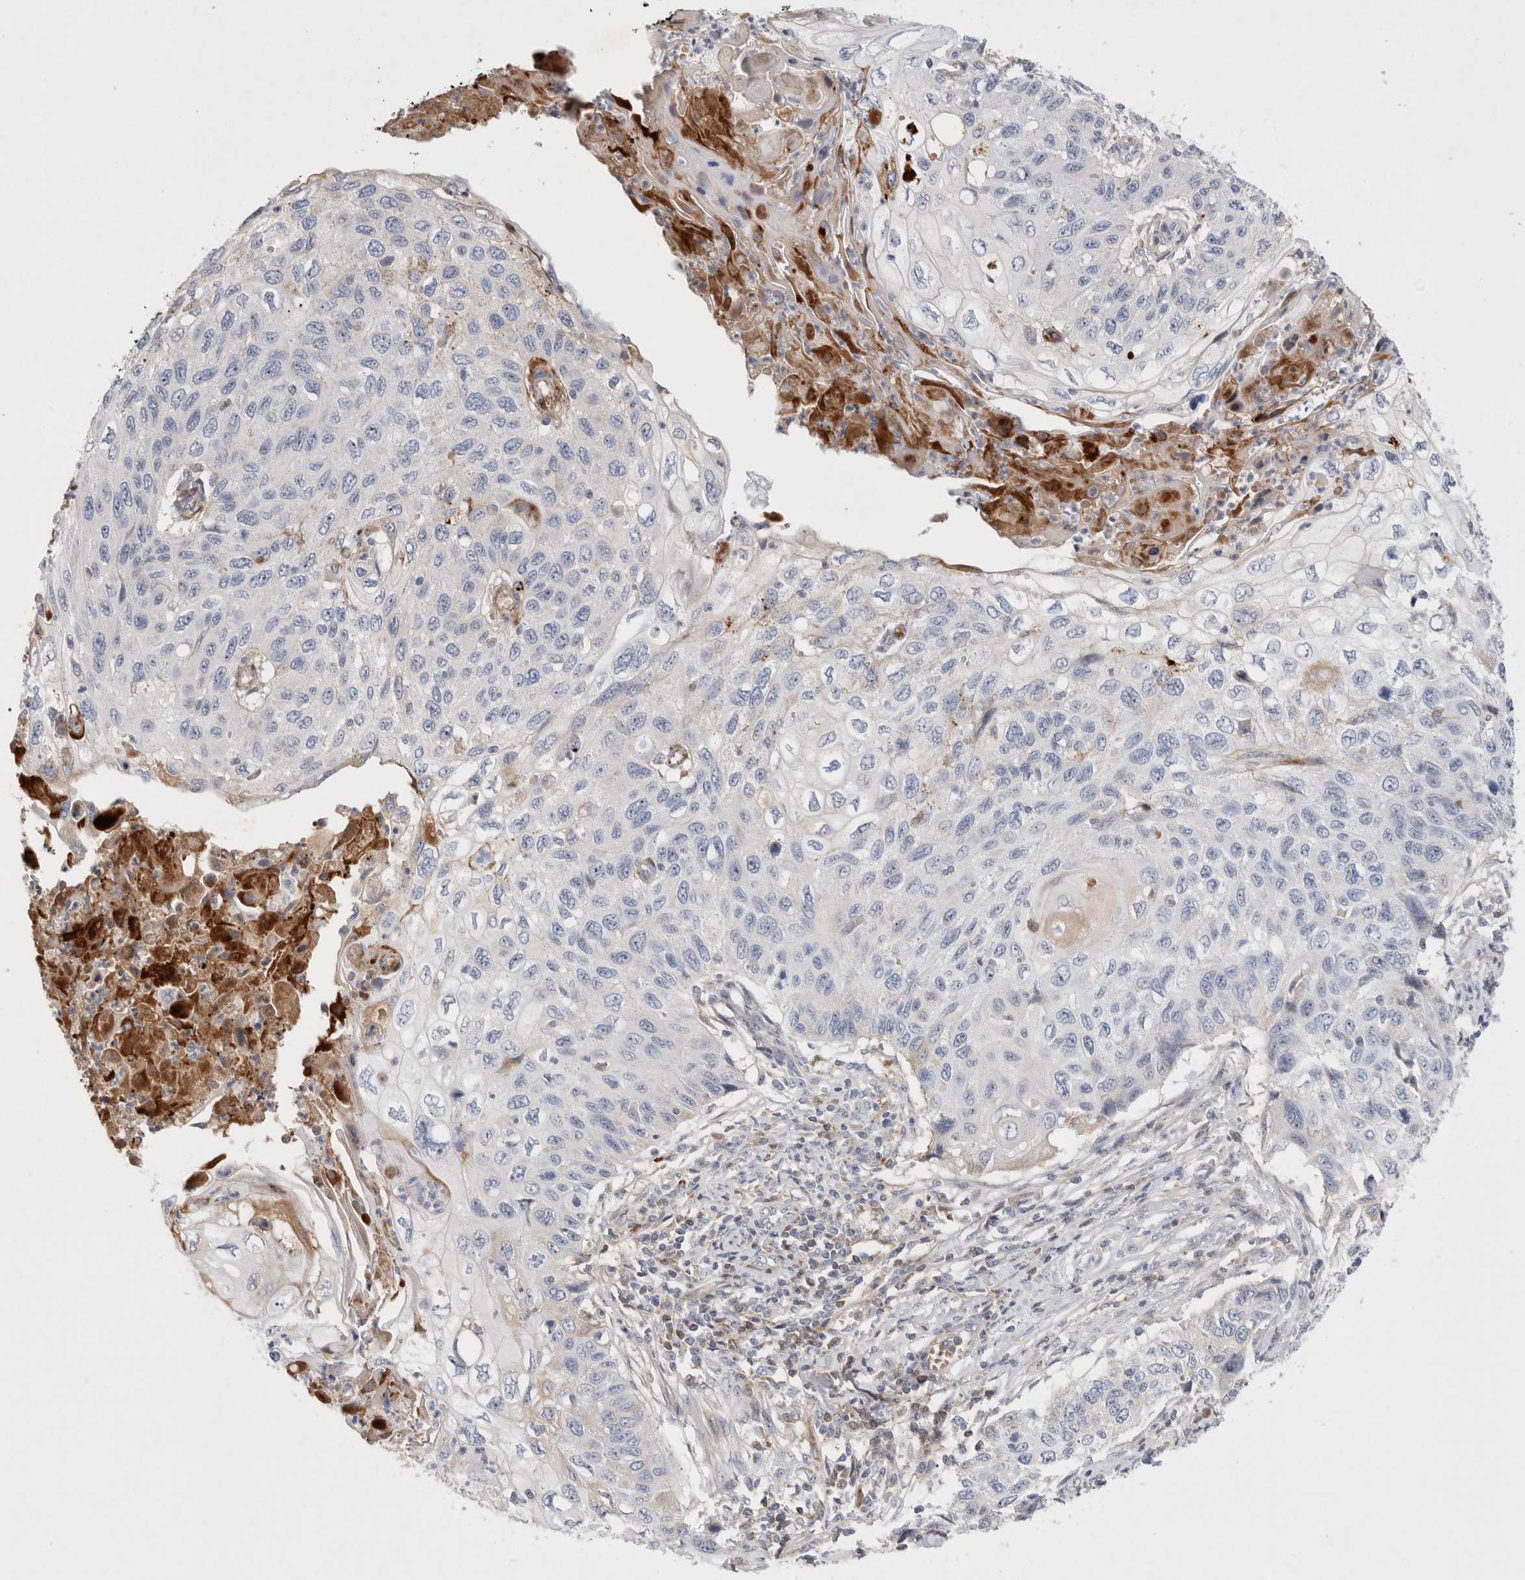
{"staining": {"intensity": "negative", "quantity": "none", "location": "none"}, "tissue": "cervical cancer", "cell_type": "Tumor cells", "image_type": "cancer", "snomed": [{"axis": "morphology", "description": "Squamous cell carcinoma, NOS"}, {"axis": "topography", "description": "Cervix"}], "caption": "A micrograph of cervical cancer stained for a protein displays no brown staining in tumor cells.", "gene": "ECHDC2", "patient": {"sex": "female", "age": 70}}